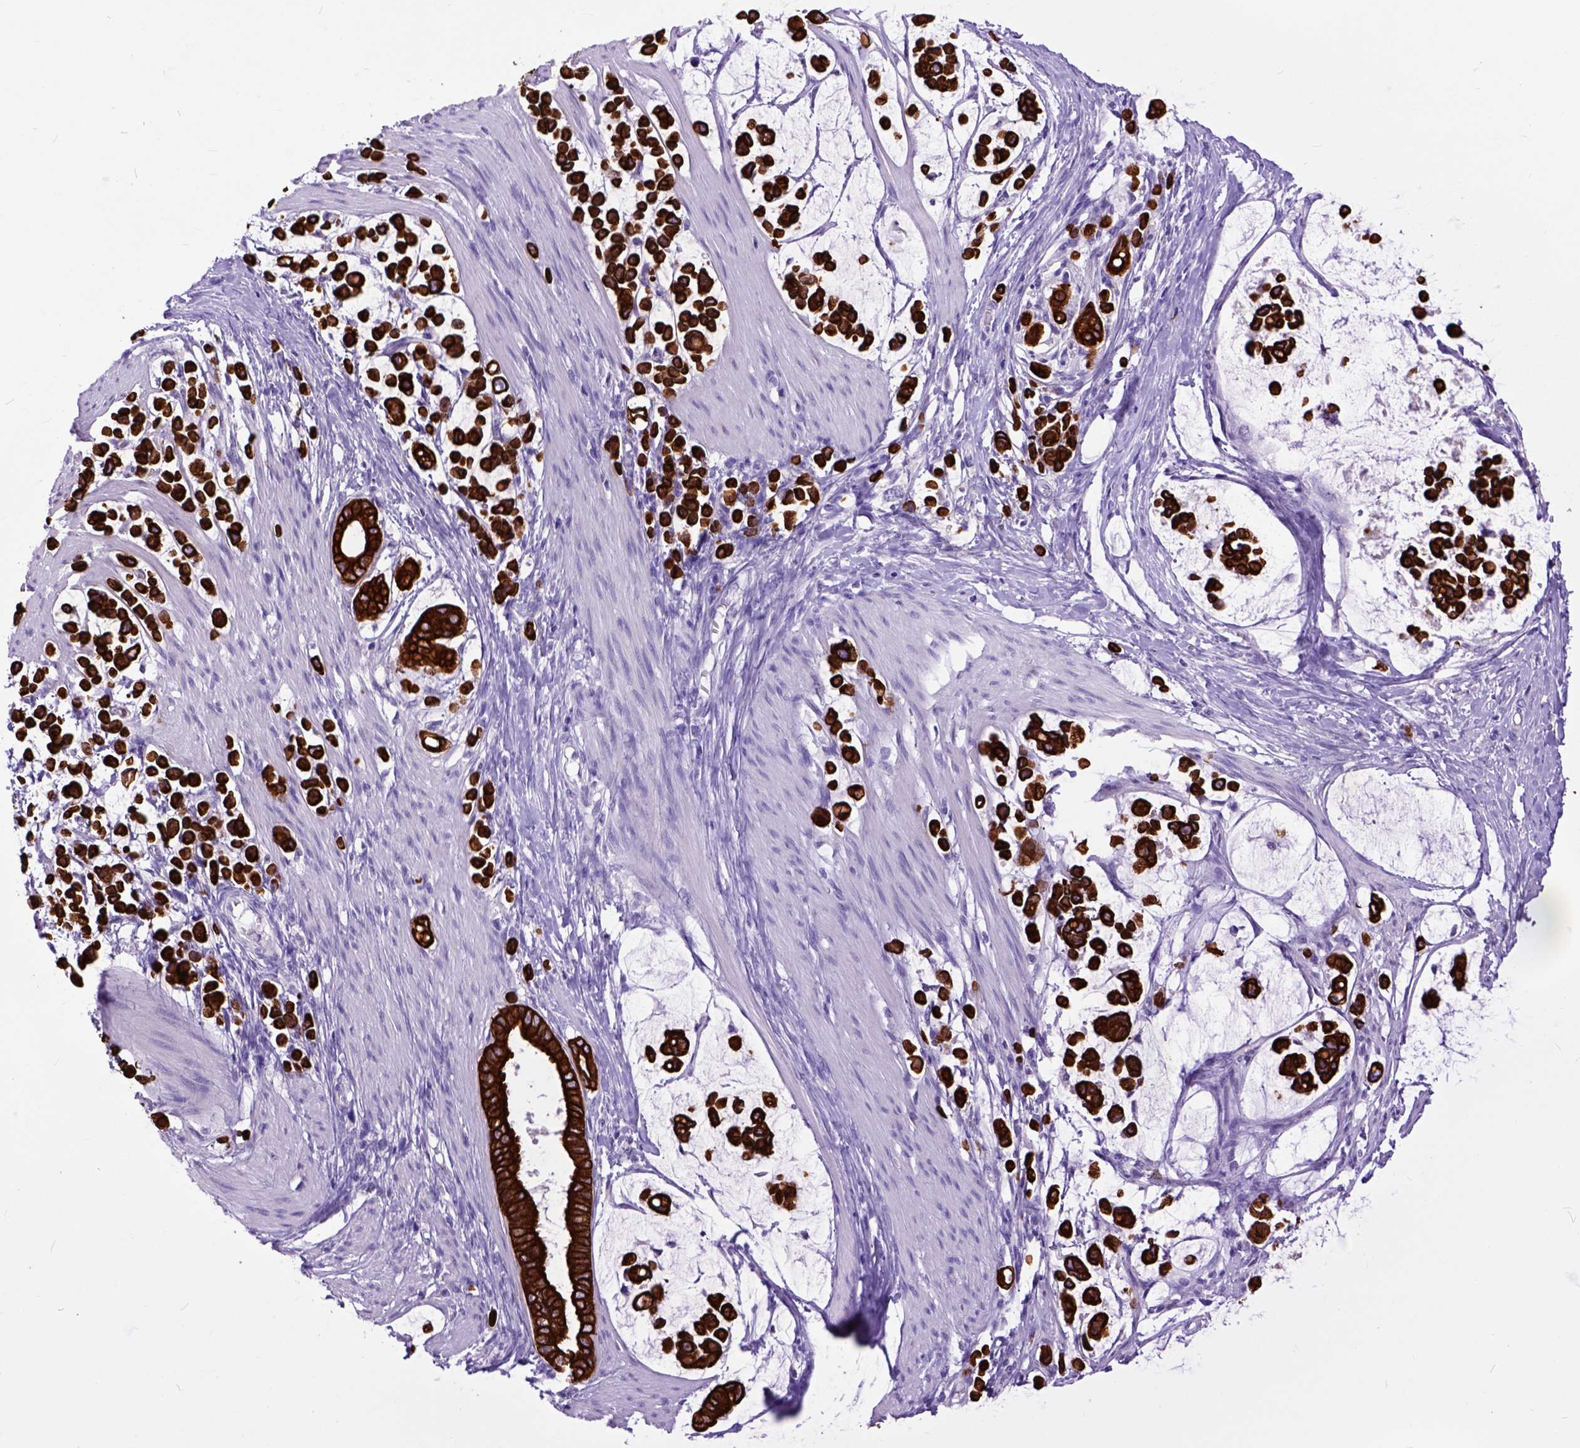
{"staining": {"intensity": "strong", "quantity": ">75%", "location": "cytoplasmic/membranous"}, "tissue": "stomach cancer", "cell_type": "Tumor cells", "image_type": "cancer", "snomed": [{"axis": "morphology", "description": "Adenocarcinoma, NOS"}, {"axis": "topography", "description": "Stomach"}], "caption": "Immunohistochemical staining of human stomach adenocarcinoma demonstrates high levels of strong cytoplasmic/membranous expression in about >75% of tumor cells.", "gene": "RAB25", "patient": {"sex": "male", "age": 82}}